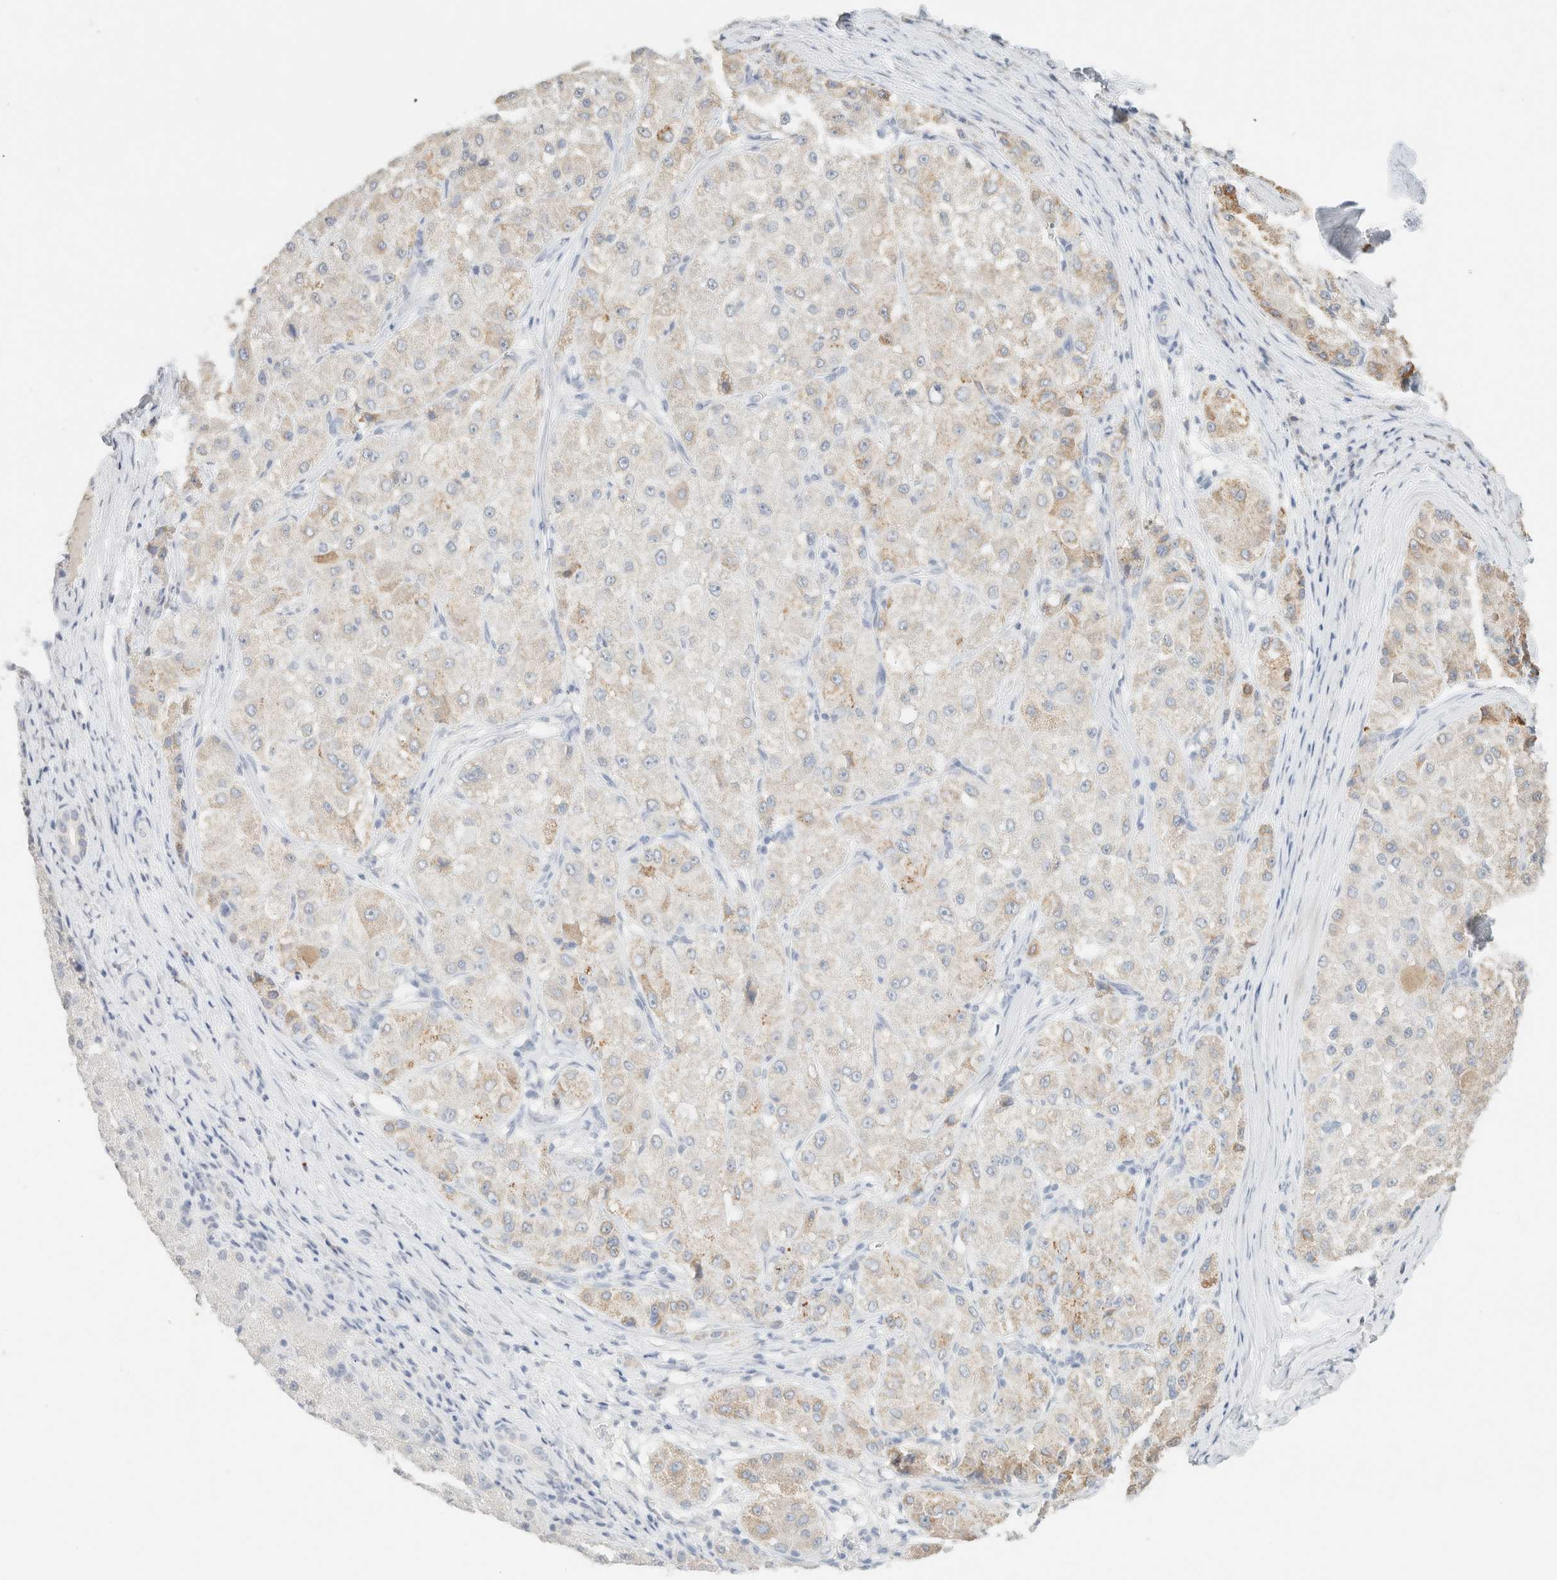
{"staining": {"intensity": "moderate", "quantity": "<25%", "location": "cytoplasmic/membranous"}, "tissue": "liver cancer", "cell_type": "Tumor cells", "image_type": "cancer", "snomed": [{"axis": "morphology", "description": "Carcinoma, Hepatocellular, NOS"}, {"axis": "topography", "description": "Liver"}], "caption": "This histopathology image displays IHC staining of human hepatocellular carcinoma (liver), with low moderate cytoplasmic/membranous positivity in about <25% of tumor cells.", "gene": "CPA1", "patient": {"sex": "male", "age": 80}}